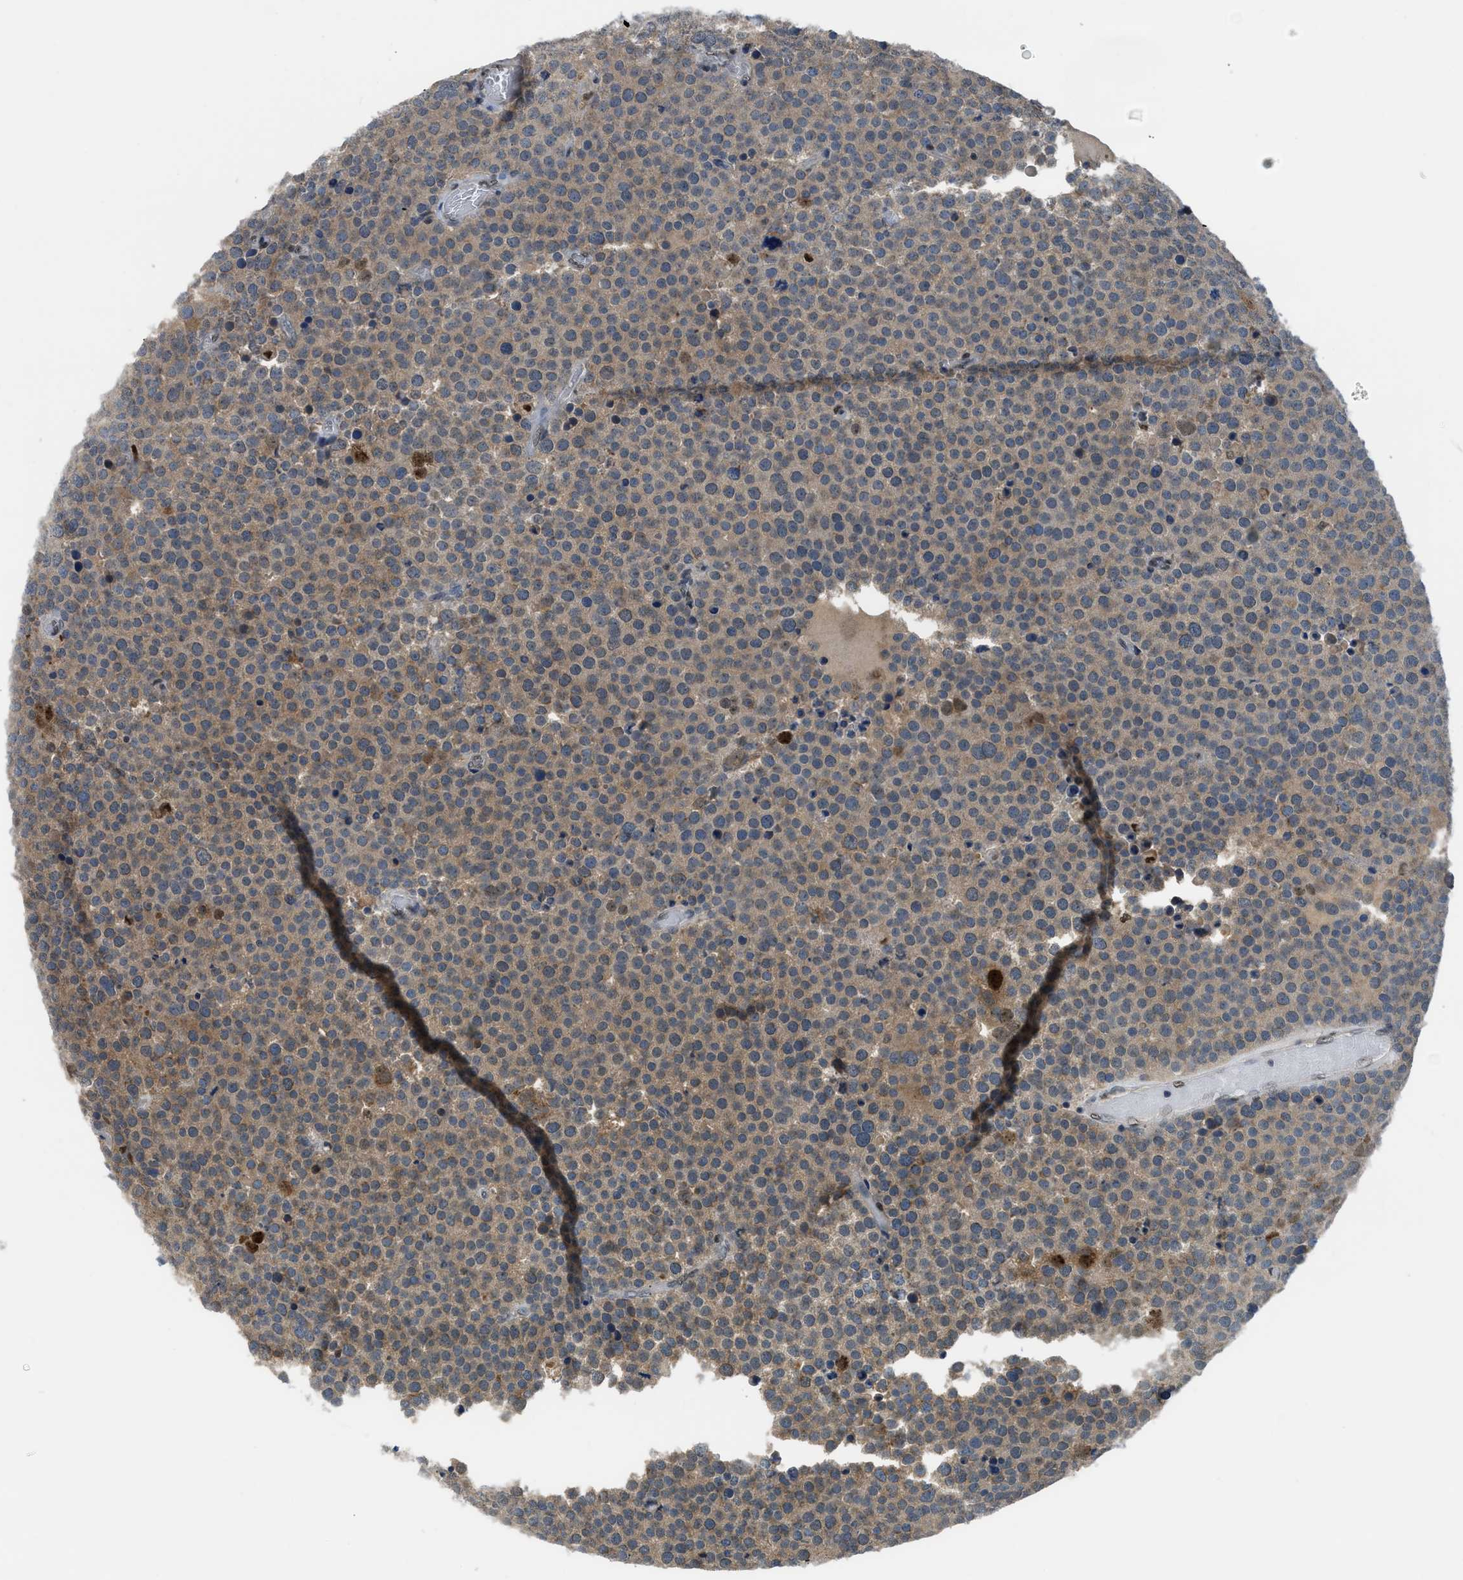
{"staining": {"intensity": "weak", "quantity": ">75%", "location": "cytoplasmic/membranous"}, "tissue": "testis cancer", "cell_type": "Tumor cells", "image_type": "cancer", "snomed": [{"axis": "morphology", "description": "Normal tissue, NOS"}, {"axis": "morphology", "description": "Seminoma, NOS"}, {"axis": "topography", "description": "Testis"}], "caption": "Testis cancer stained with immunohistochemistry (IHC) exhibits weak cytoplasmic/membranous staining in about >75% of tumor cells.", "gene": "ALX1", "patient": {"sex": "male", "age": 71}}